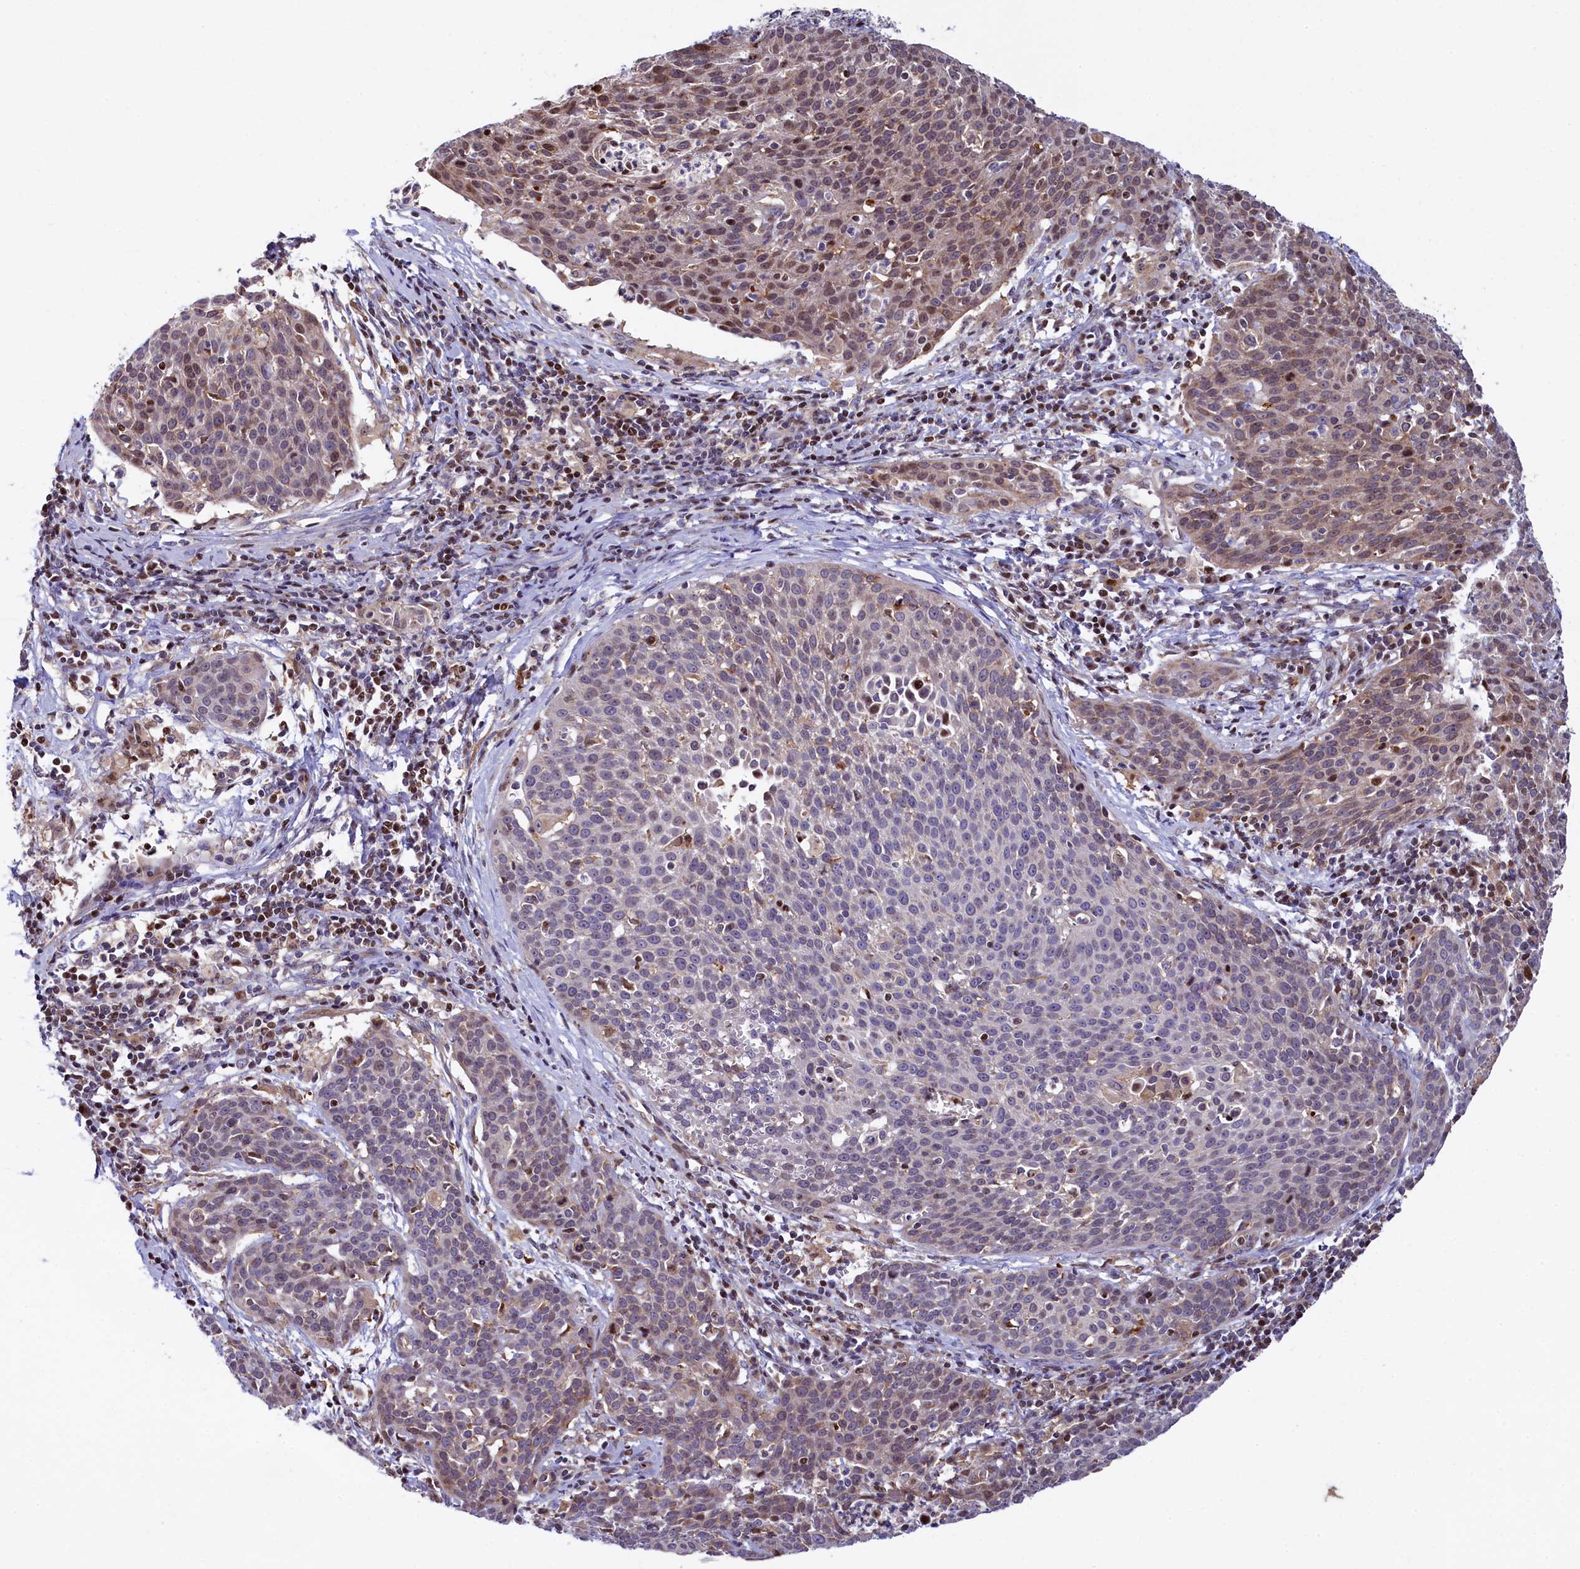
{"staining": {"intensity": "weak", "quantity": "<25%", "location": "nuclear"}, "tissue": "cervical cancer", "cell_type": "Tumor cells", "image_type": "cancer", "snomed": [{"axis": "morphology", "description": "Squamous cell carcinoma, NOS"}, {"axis": "topography", "description": "Cervix"}], "caption": "Immunohistochemical staining of squamous cell carcinoma (cervical) shows no significant positivity in tumor cells.", "gene": "TGDS", "patient": {"sex": "female", "age": 38}}